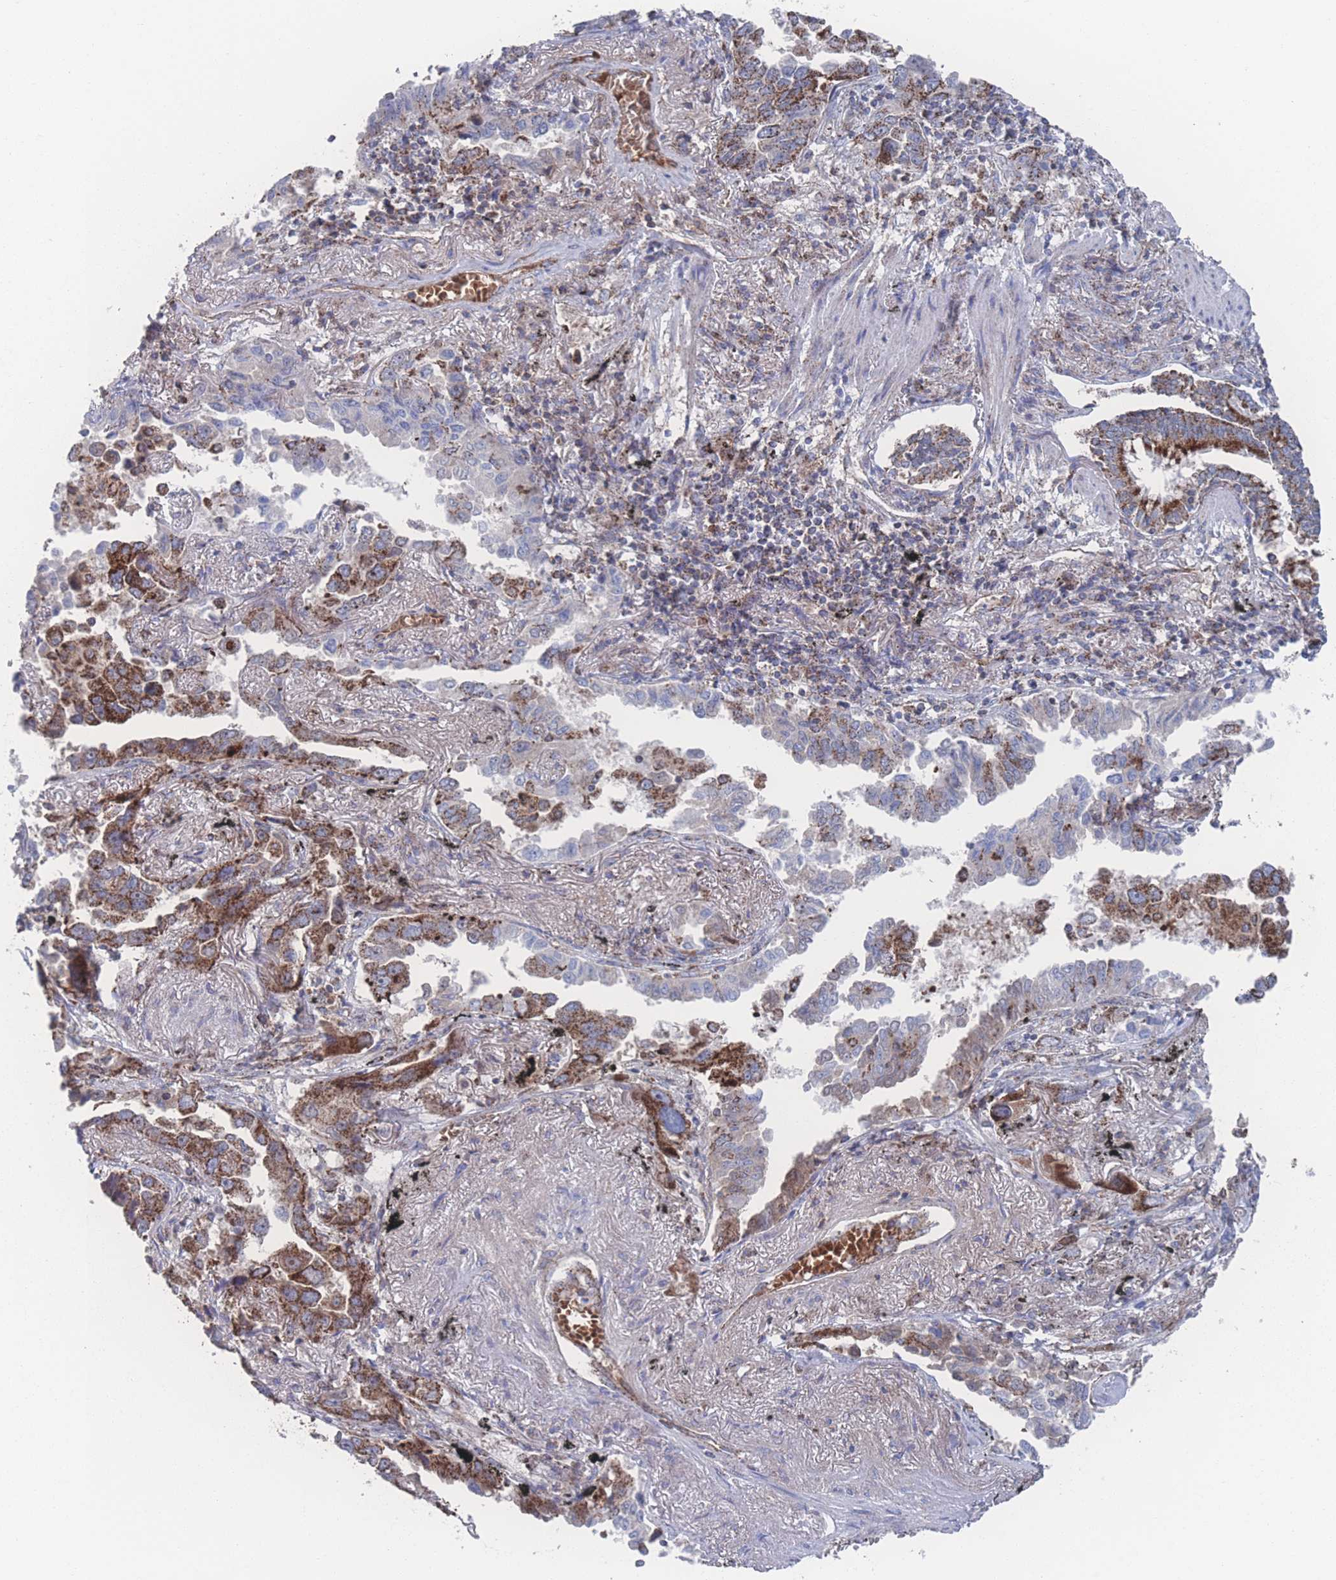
{"staining": {"intensity": "moderate", "quantity": "25%-75%", "location": "cytoplasmic/membranous"}, "tissue": "lung cancer", "cell_type": "Tumor cells", "image_type": "cancer", "snomed": [{"axis": "morphology", "description": "Adenocarcinoma, NOS"}, {"axis": "topography", "description": "Lung"}], "caption": "Lung cancer stained with IHC exhibits moderate cytoplasmic/membranous staining in about 25%-75% of tumor cells.", "gene": "PEX14", "patient": {"sex": "male", "age": 67}}